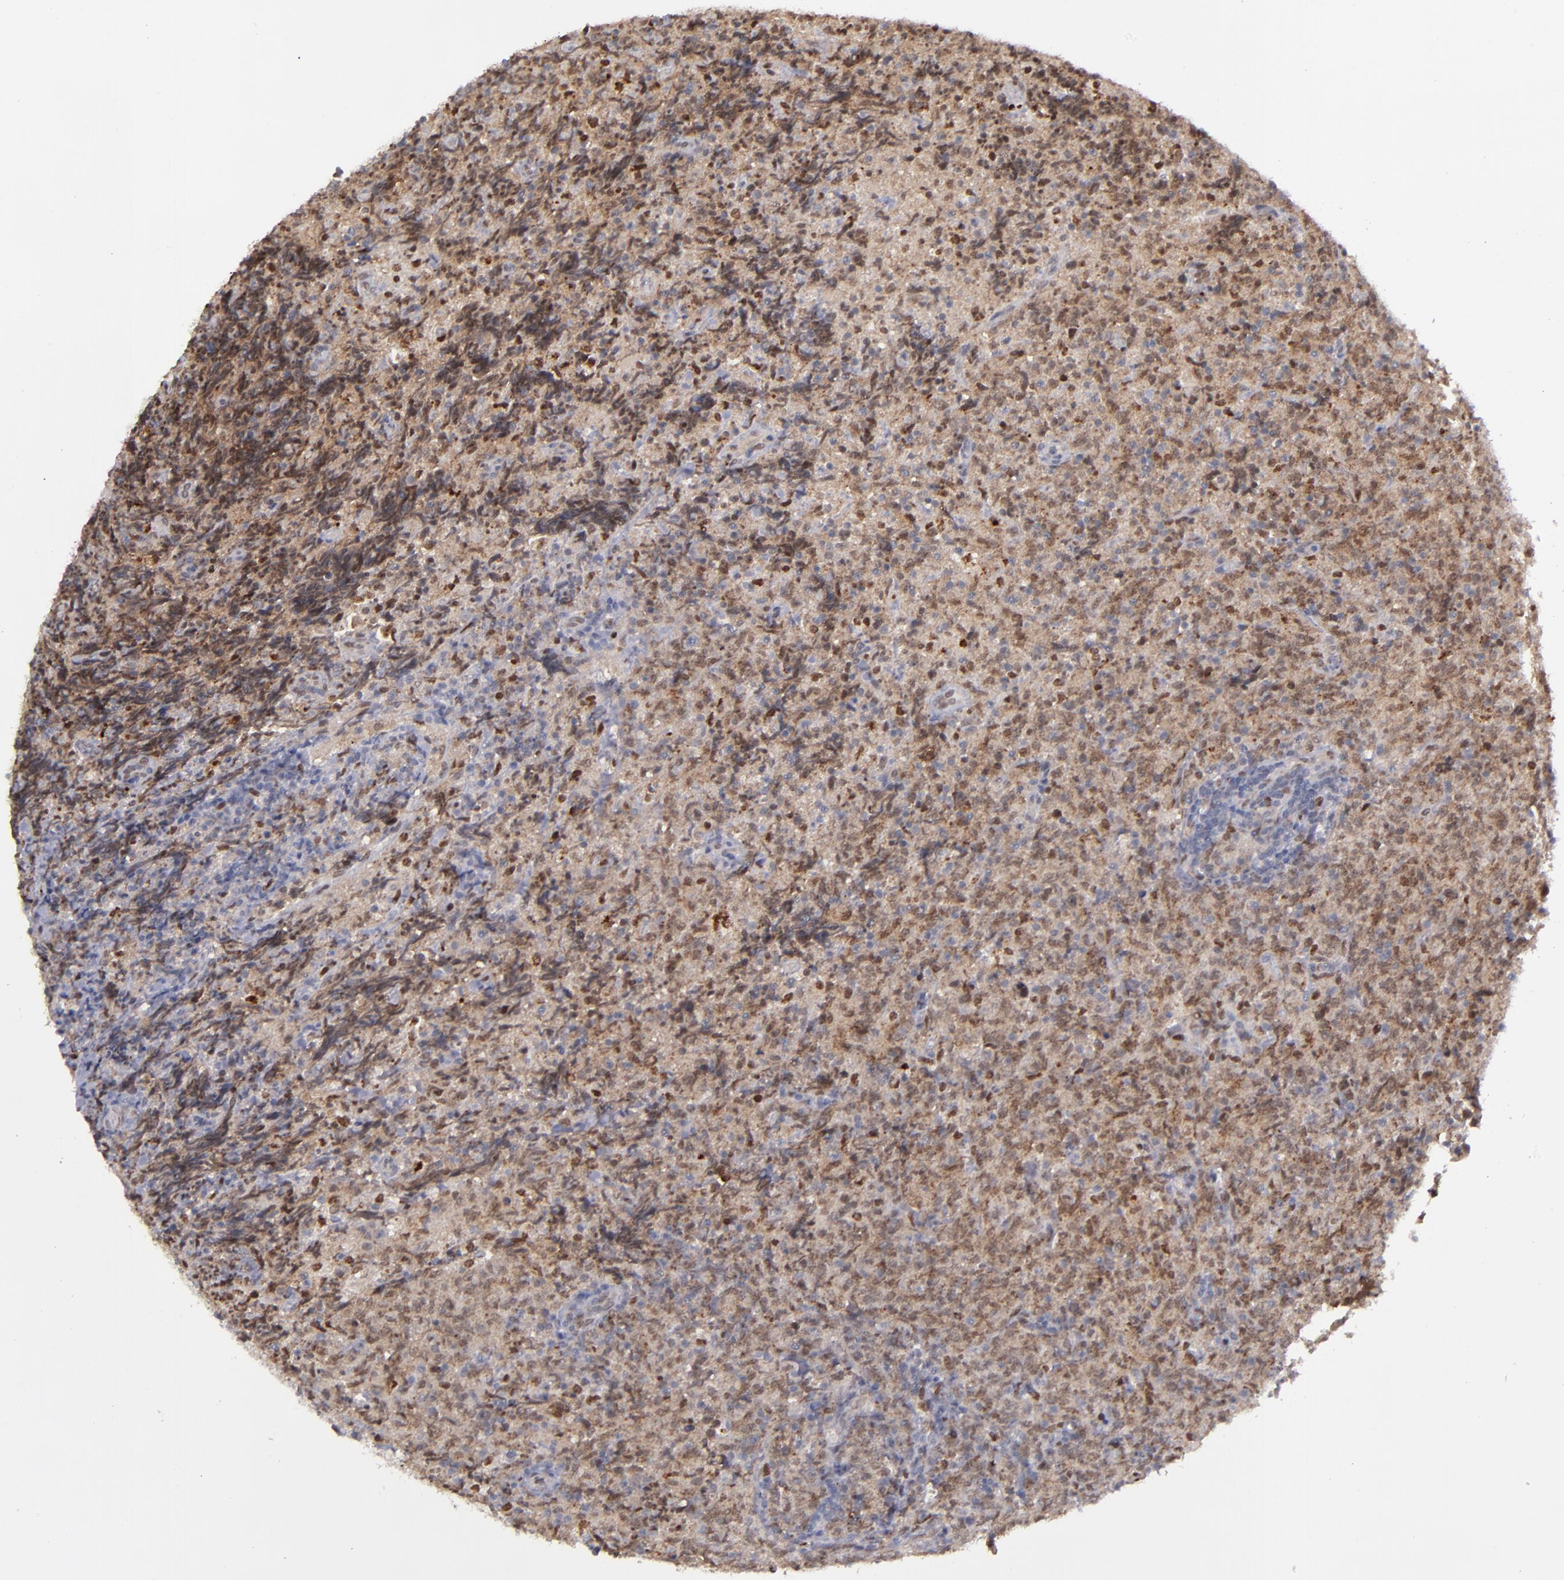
{"staining": {"intensity": "moderate", "quantity": ">75%", "location": "cytoplasmic/membranous,nuclear"}, "tissue": "lymphoma", "cell_type": "Tumor cells", "image_type": "cancer", "snomed": [{"axis": "morphology", "description": "Malignant lymphoma, non-Hodgkin's type, High grade"}, {"axis": "topography", "description": "Tonsil"}], "caption": "A high-resolution photomicrograph shows immunohistochemistry staining of lymphoma, which shows moderate cytoplasmic/membranous and nuclear staining in about >75% of tumor cells. (IHC, brightfield microscopy, high magnification).", "gene": "RREB1", "patient": {"sex": "female", "age": 36}}